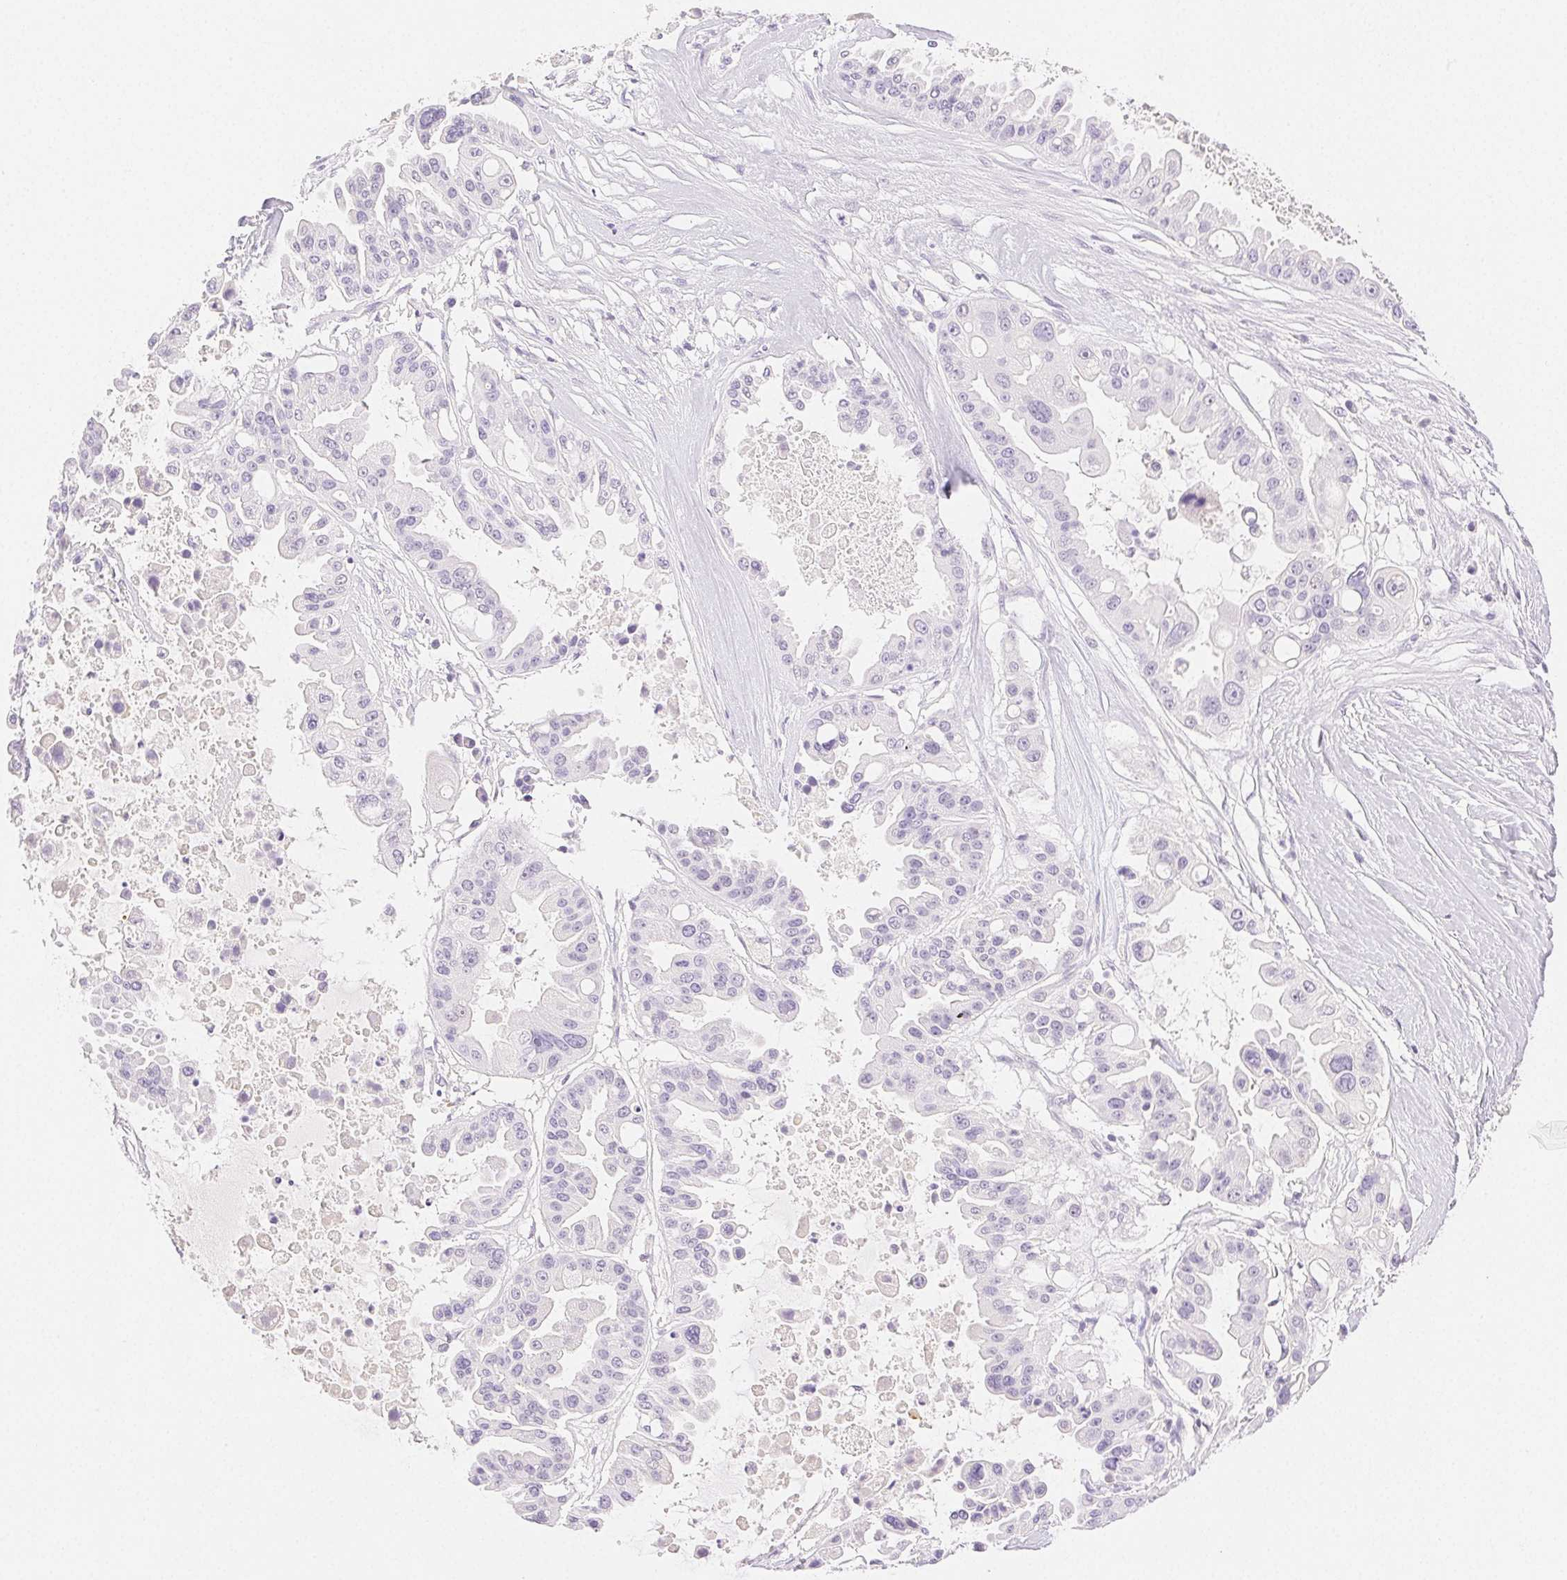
{"staining": {"intensity": "negative", "quantity": "none", "location": "none"}, "tissue": "ovarian cancer", "cell_type": "Tumor cells", "image_type": "cancer", "snomed": [{"axis": "morphology", "description": "Cystadenocarcinoma, serous, NOS"}, {"axis": "topography", "description": "Ovary"}], "caption": "Immunohistochemistry micrograph of ovarian cancer stained for a protein (brown), which shows no expression in tumor cells.", "gene": "SPACA4", "patient": {"sex": "female", "age": 56}}